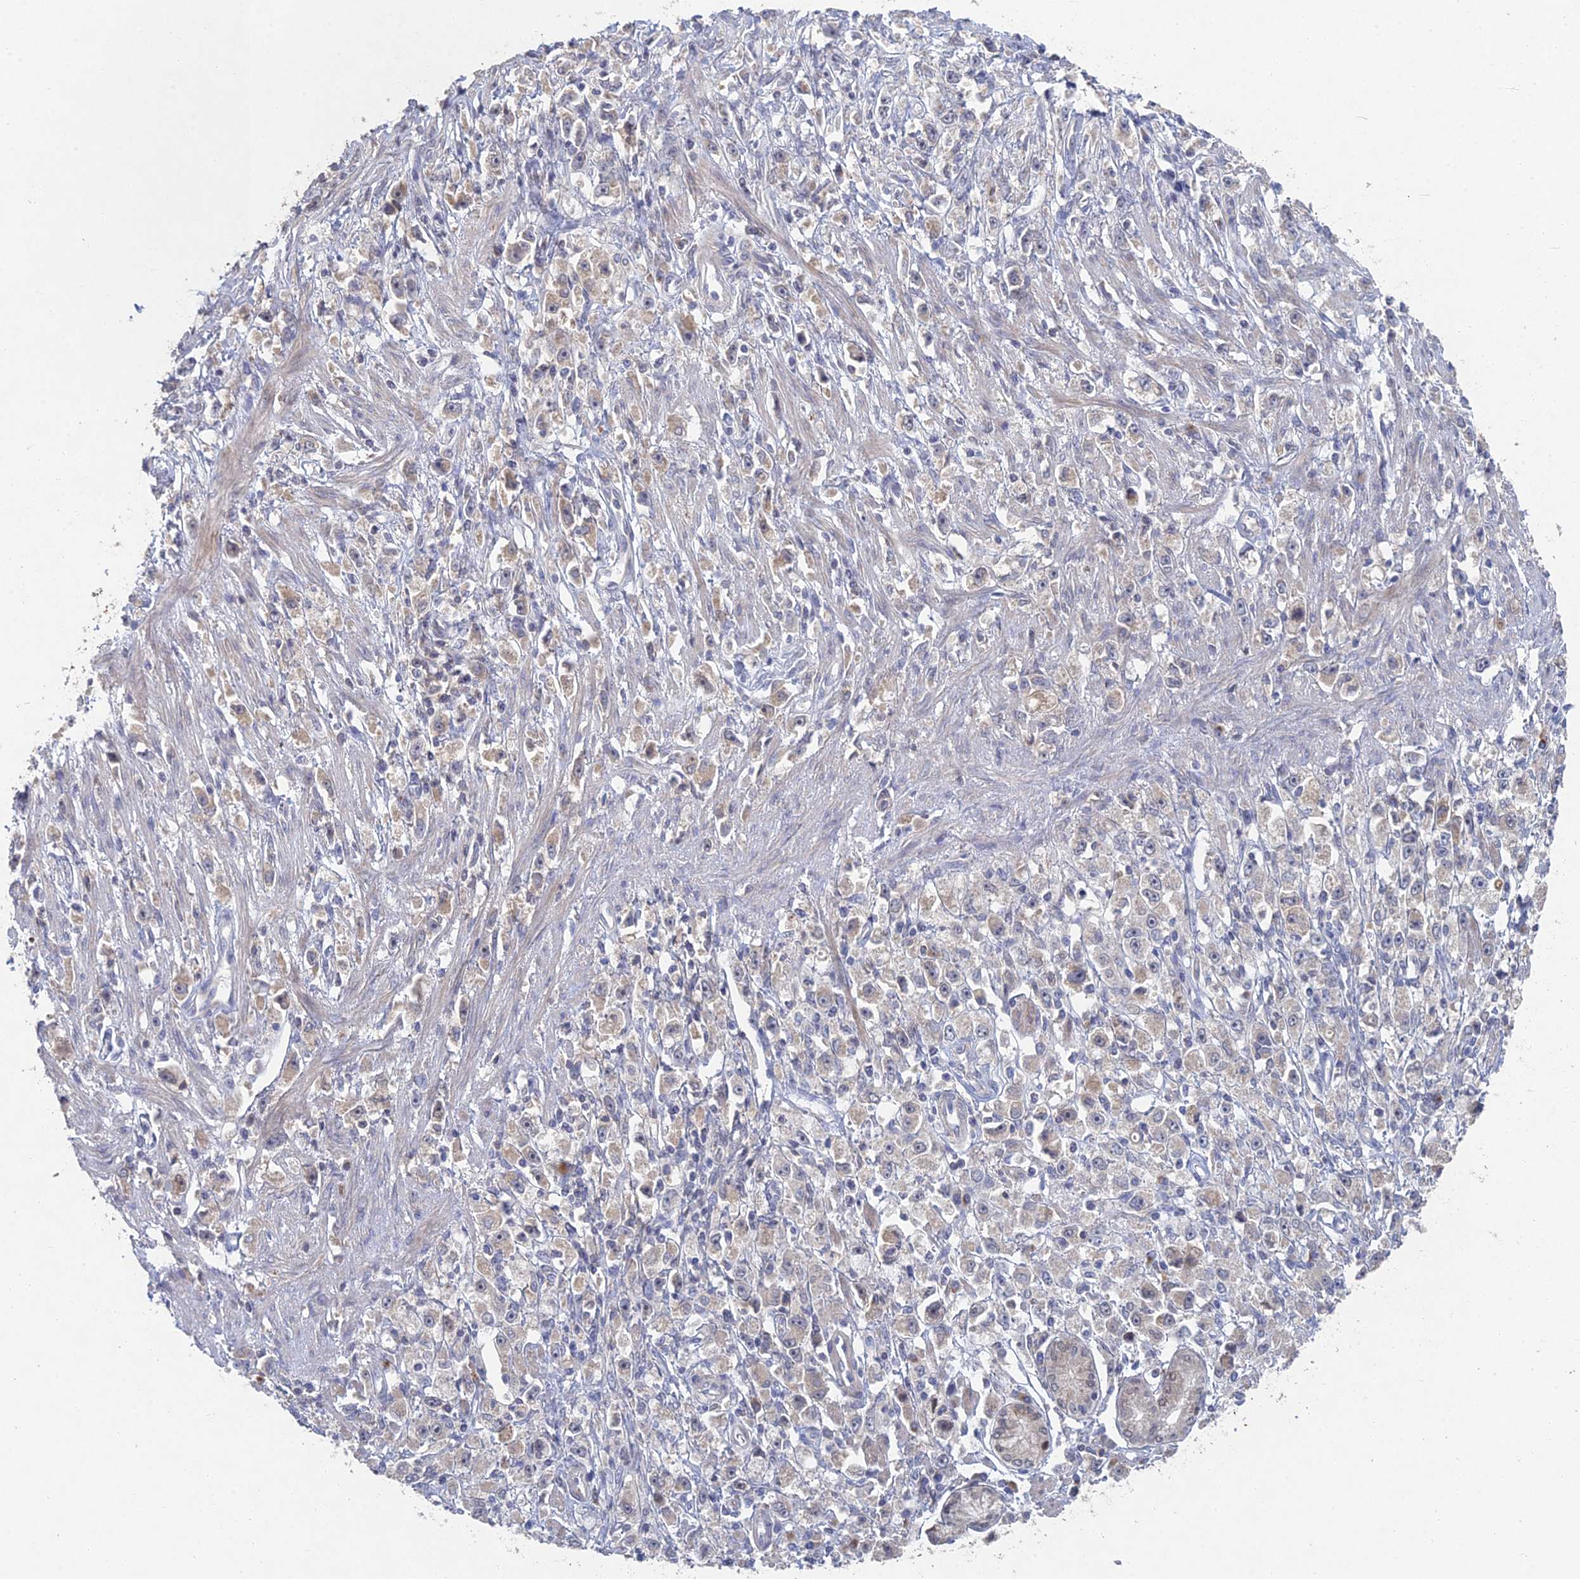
{"staining": {"intensity": "weak", "quantity": "25%-75%", "location": "cytoplasmic/membranous"}, "tissue": "stomach cancer", "cell_type": "Tumor cells", "image_type": "cancer", "snomed": [{"axis": "morphology", "description": "Adenocarcinoma, NOS"}, {"axis": "topography", "description": "Stomach"}], "caption": "Brown immunohistochemical staining in human adenocarcinoma (stomach) demonstrates weak cytoplasmic/membranous positivity in about 25%-75% of tumor cells.", "gene": "GNA15", "patient": {"sex": "female", "age": 59}}